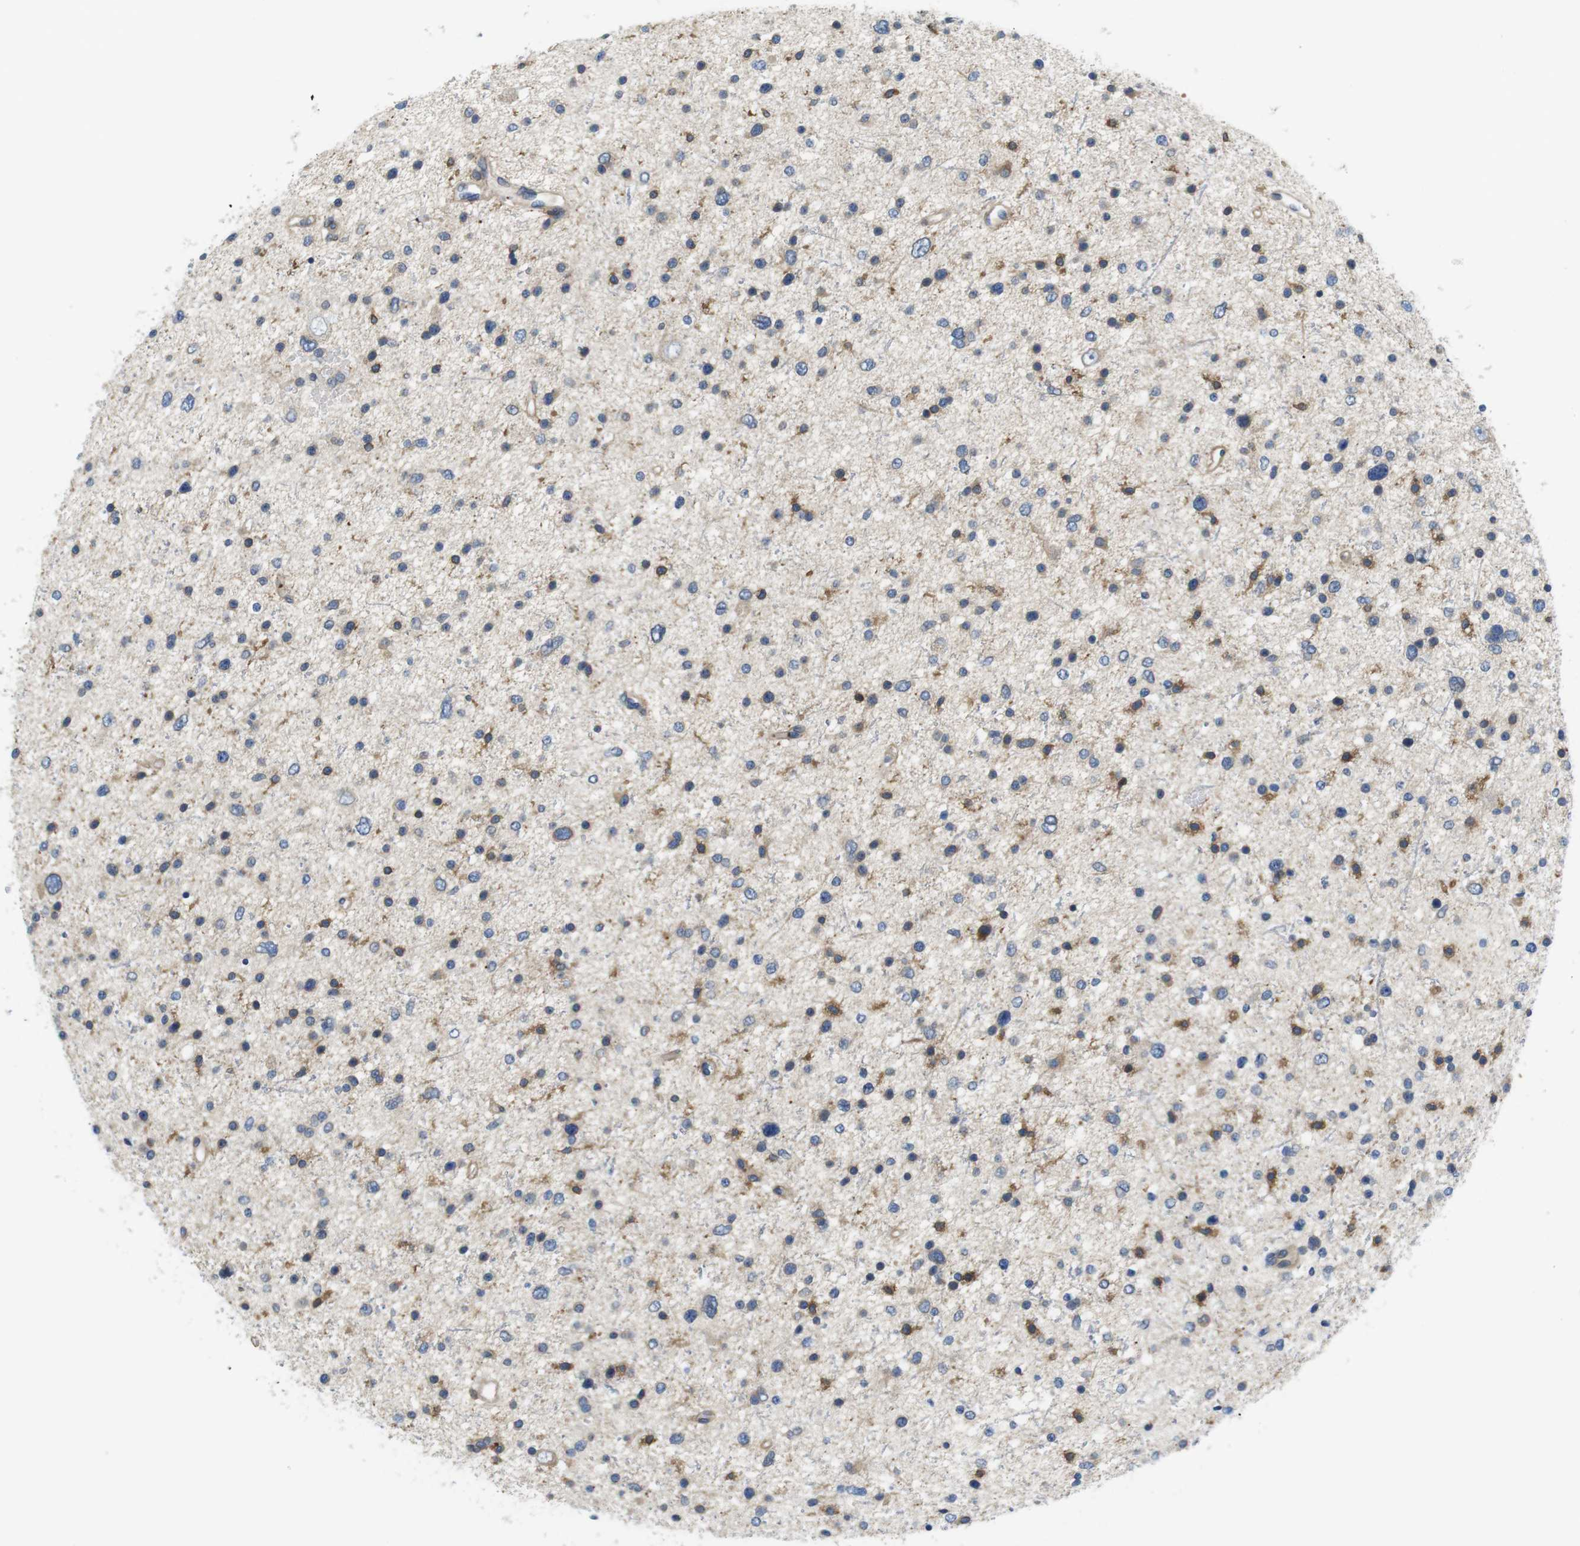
{"staining": {"intensity": "moderate", "quantity": "<25%", "location": "cytoplasmic/membranous"}, "tissue": "glioma", "cell_type": "Tumor cells", "image_type": "cancer", "snomed": [{"axis": "morphology", "description": "Glioma, malignant, Low grade"}, {"axis": "topography", "description": "Brain"}], "caption": "Glioma stained with immunohistochemistry (IHC) exhibits moderate cytoplasmic/membranous staining in about <25% of tumor cells.", "gene": "HERPUD2", "patient": {"sex": "female", "age": 37}}